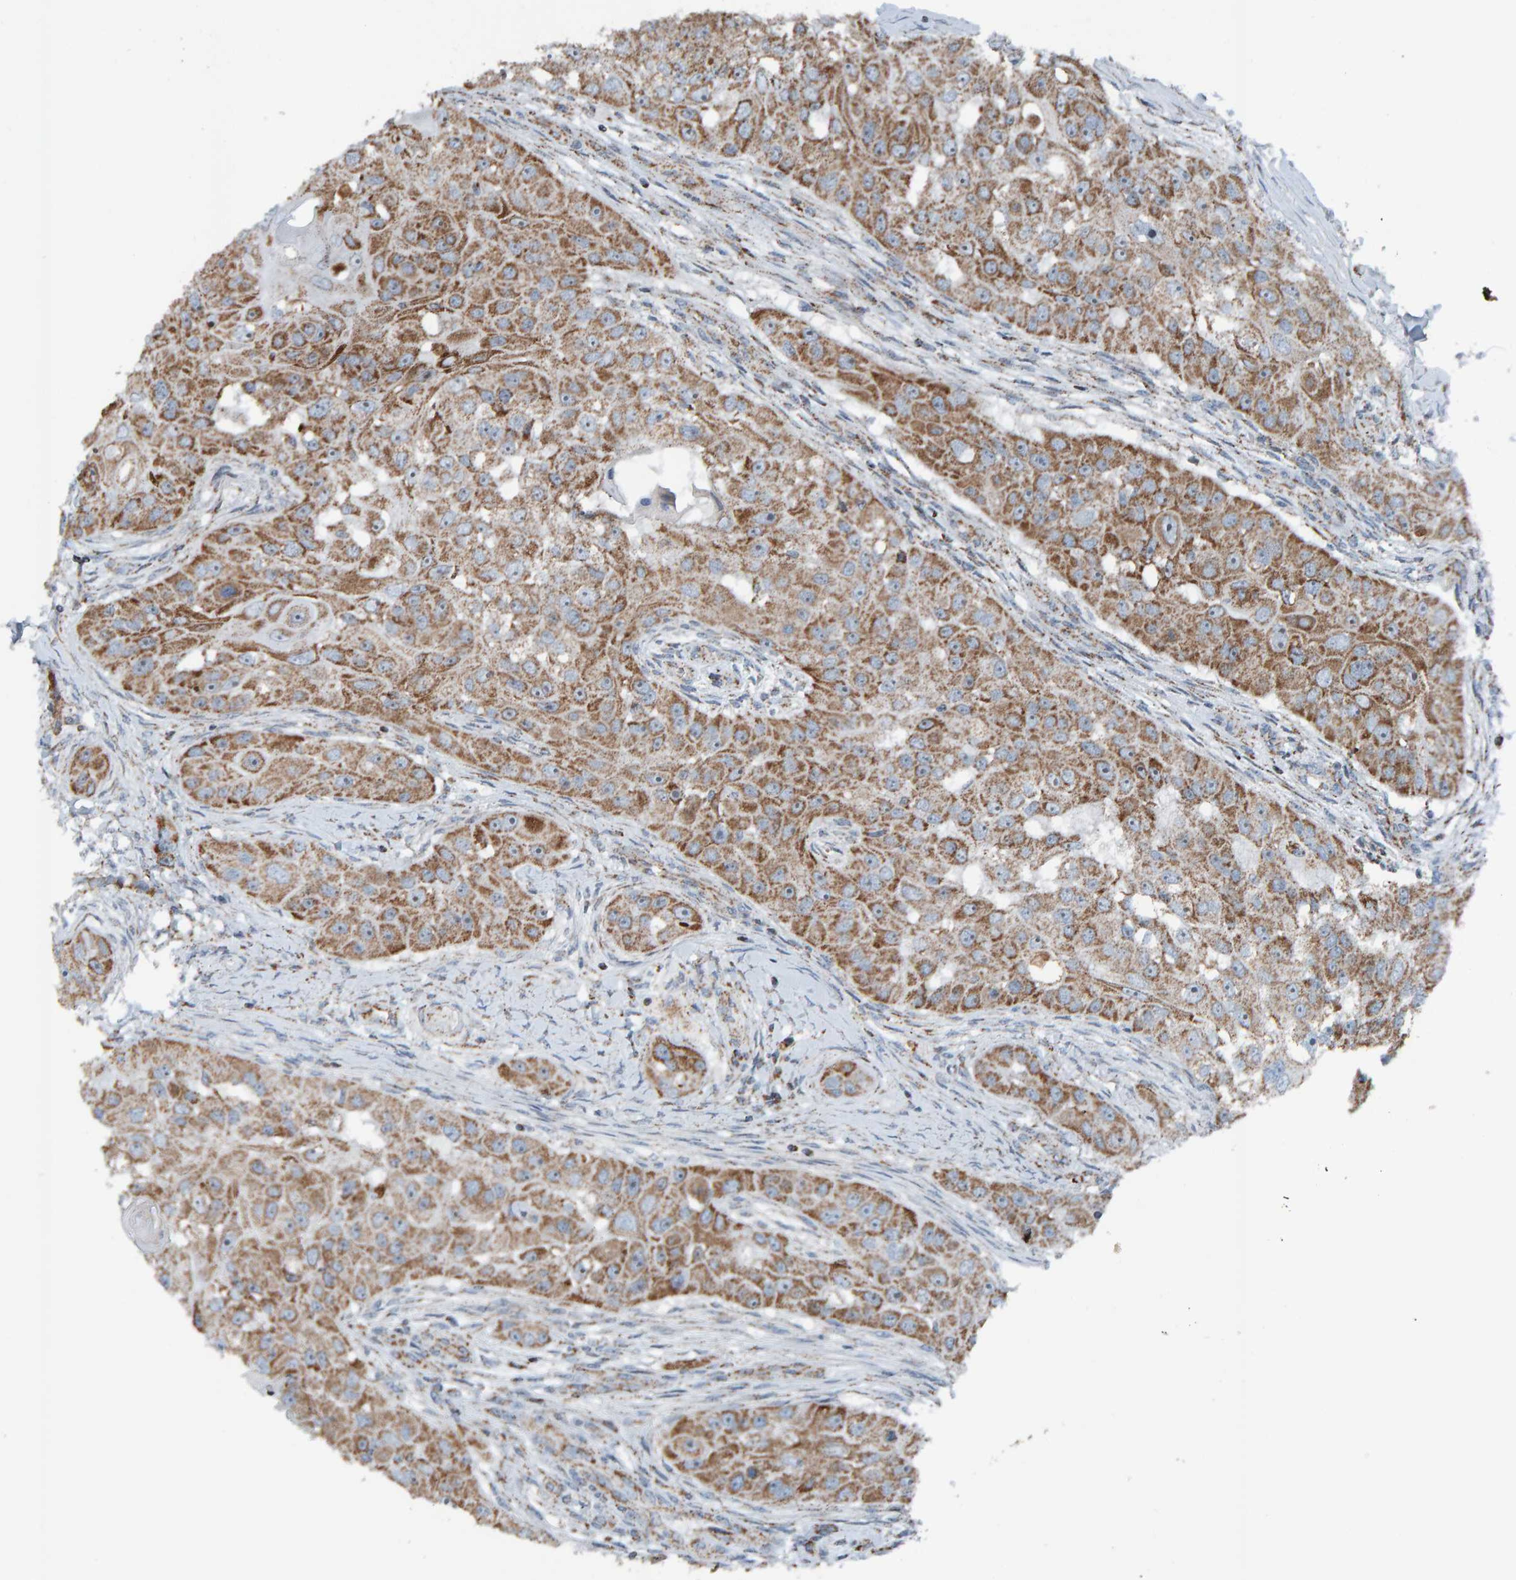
{"staining": {"intensity": "moderate", "quantity": ">75%", "location": "cytoplasmic/membranous"}, "tissue": "head and neck cancer", "cell_type": "Tumor cells", "image_type": "cancer", "snomed": [{"axis": "morphology", "description": "Normal tissue, NOS"}, {"axis": "morphology", "description": "Squamous cell carcinoma, NOS"}, {"axis": "topography", "description": "Skeletal muscle"}, {"axis": "topography", "description": "Head-Neck"}], "caption": "Immunohistochemistry (IHC) image of neoplastic tissue: head and neck cancer (squamous cell carcinoma) stained using IHC demonstrates medium levels of moderate protein expression localized specifically in the cytoplasmic/membranous of tumor cells, appearing as a cytoplasmic/membranous brown color.", "gene": "ZNF48", "patient": {"sex": "male", "age": 51}}